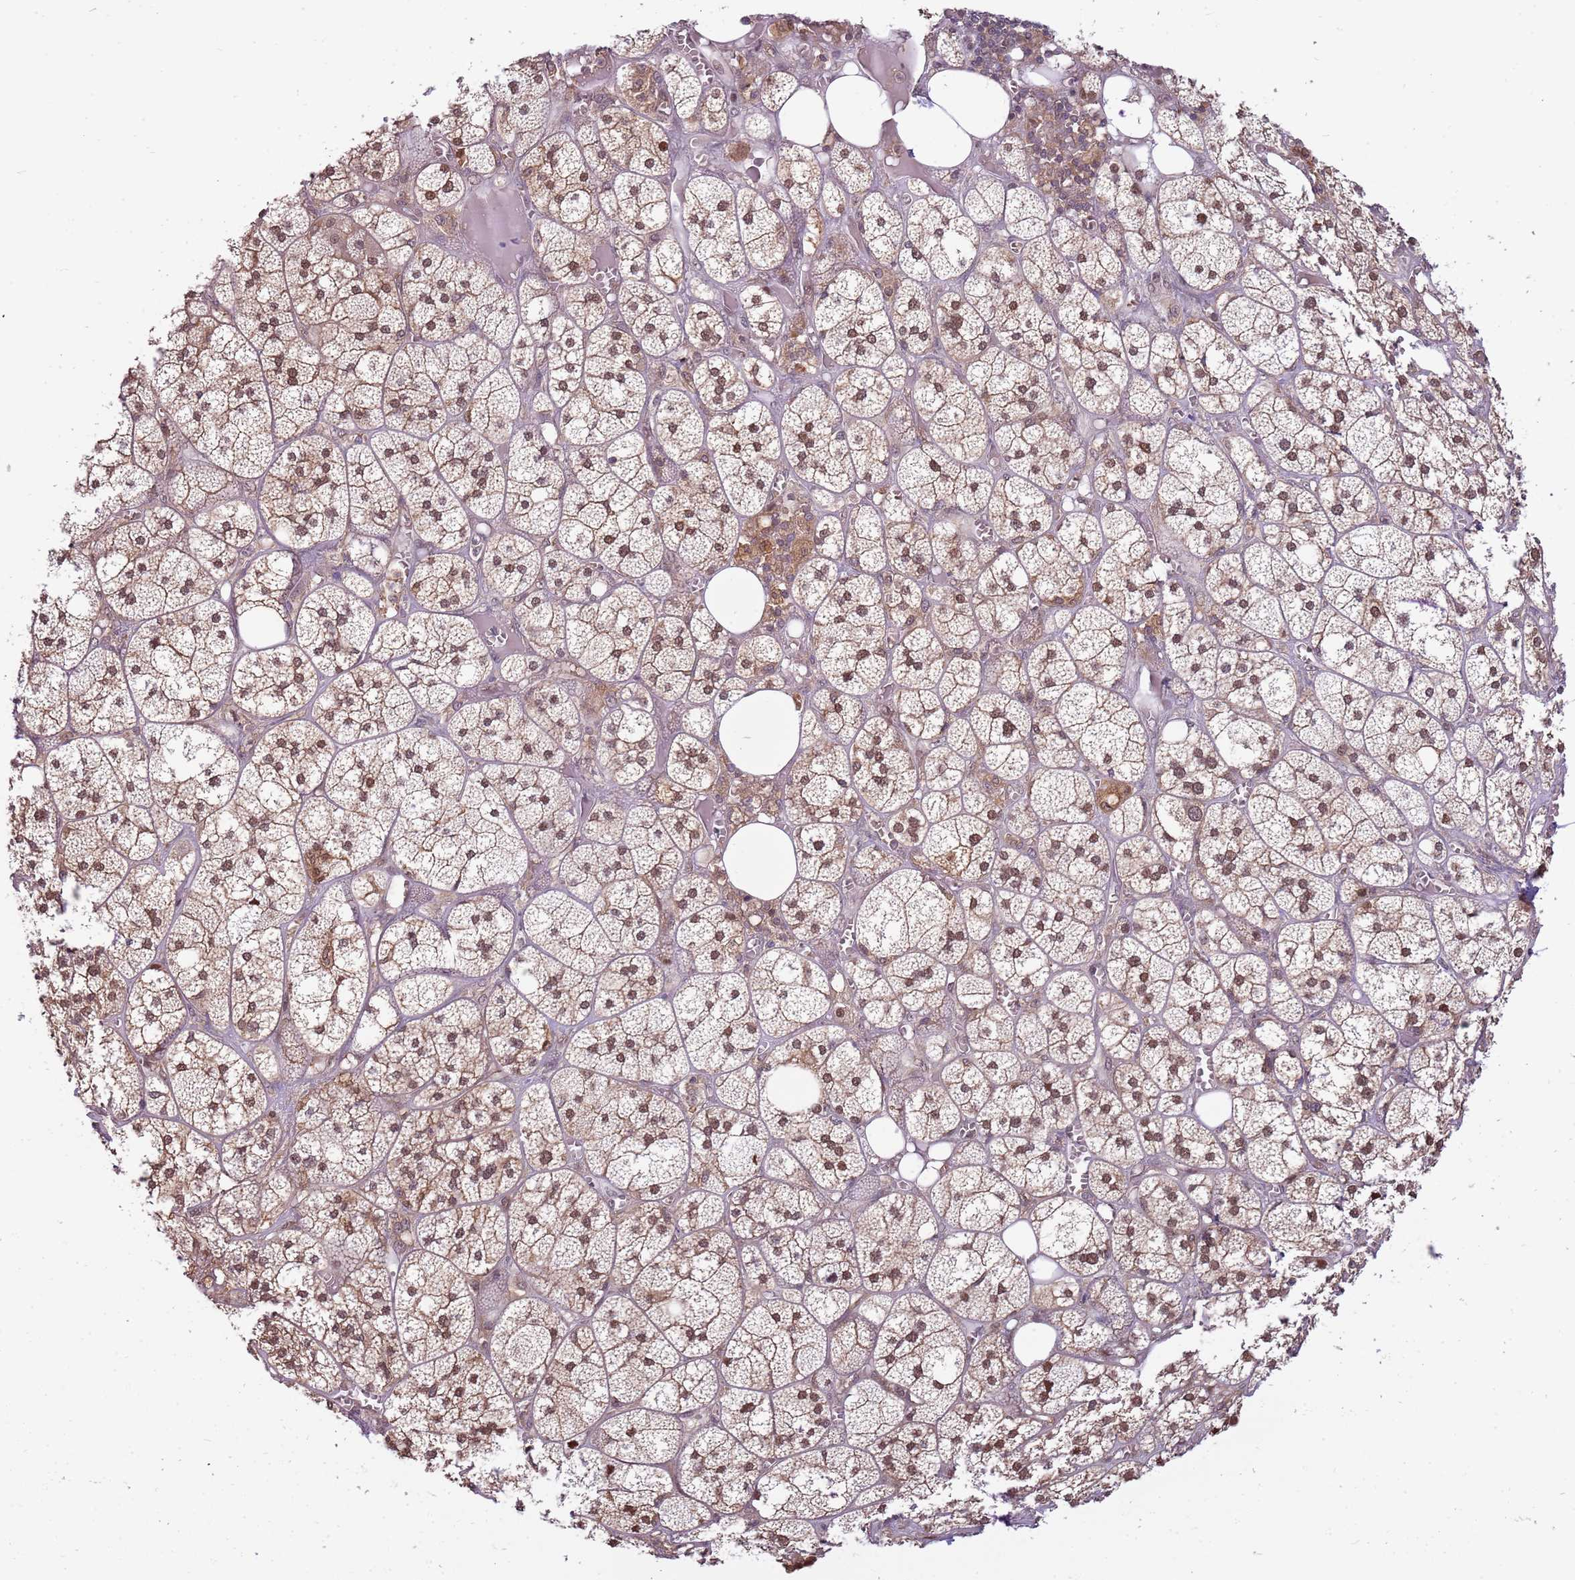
{"staining": {"intensity": "moderate", "quantity": ">75%", "location": "nuclear"}, "tissue": "adrenal gland", "cell_type": "Glandular cells", "image_type": "normal", "snomed": [{"axis": "morphology", "description": "Normal tissue, NOS"}, {"axis": "topography", "description": "Adrenal gland"}], "caption": "A medium amount of moderate nuclear staining is identified in approximately >75% of glandular cells in benign adrenal gland.", "gene": "GSTO2", "patient": {"sex": "female", "age": 61}}